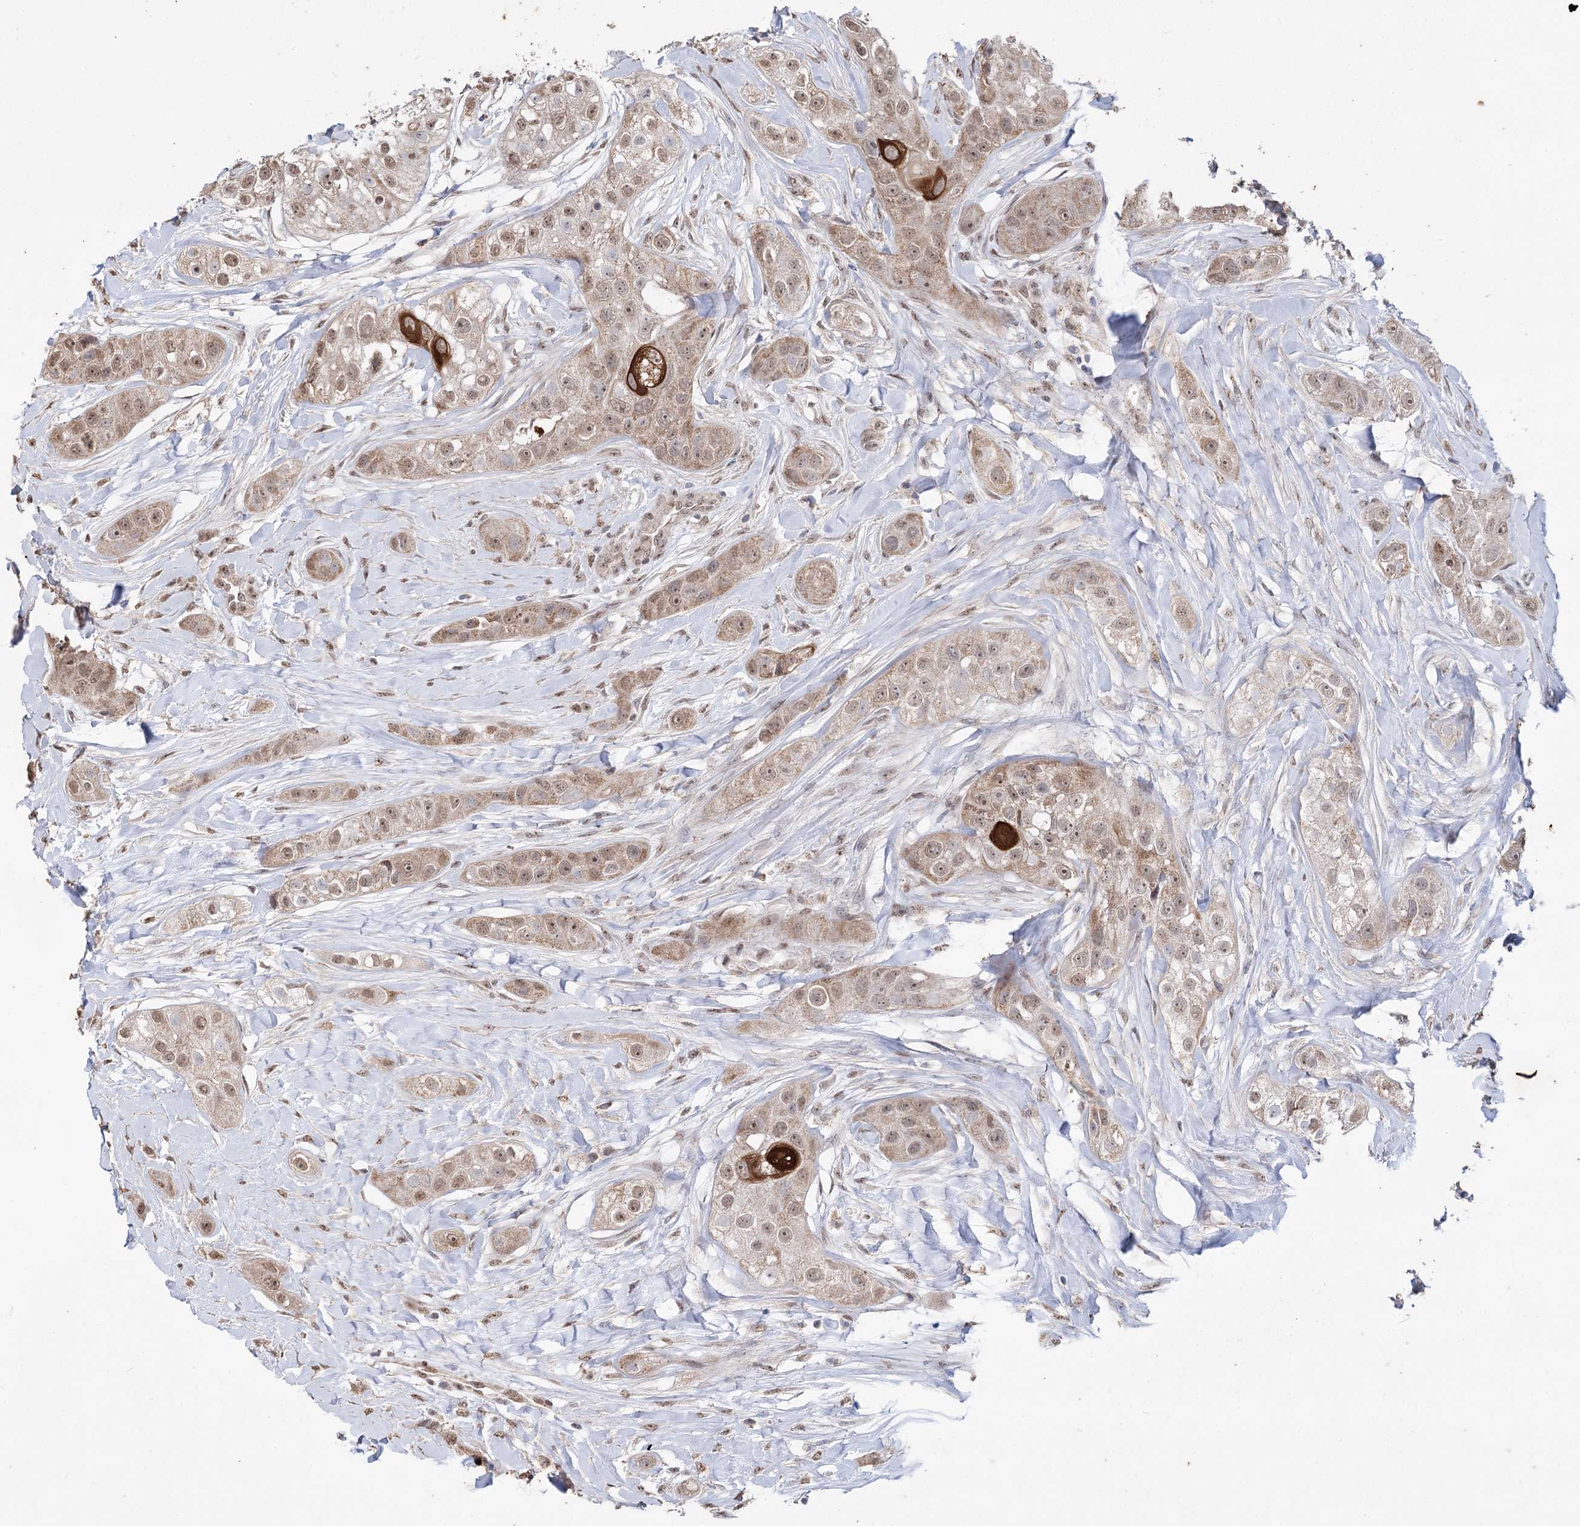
{"staining": {"intensity": "moderate", "quantity": ">75%", "location": "cytoplasmic/membranous,nuclear"}, "tissue": "head and neck cancer", "cell_type": "Tumor cells", "image_type": "cancer", "snomed": [{"axis": "morphology", "description": "Normal tissue, NOS"}, {"axis": "morphology", "description": "Squamous cell carcinoma, NOS"}, {"axis": "topography", "description": "Skeletal muscle"}, {"axis": "topography", "description": "Head-Neck"}], "caption": "Immunohistochemistry histopathology image of human head and neck cancer (squamous cell carcinoma) stained for a protein (brown), which demonstrates medium levels of moderate cytoplasmic/membranous and nuclear staining in about >75% of tumor cells.", "gene": "ZSCAN23", "patient": {"sex": "male", "age": 51}}